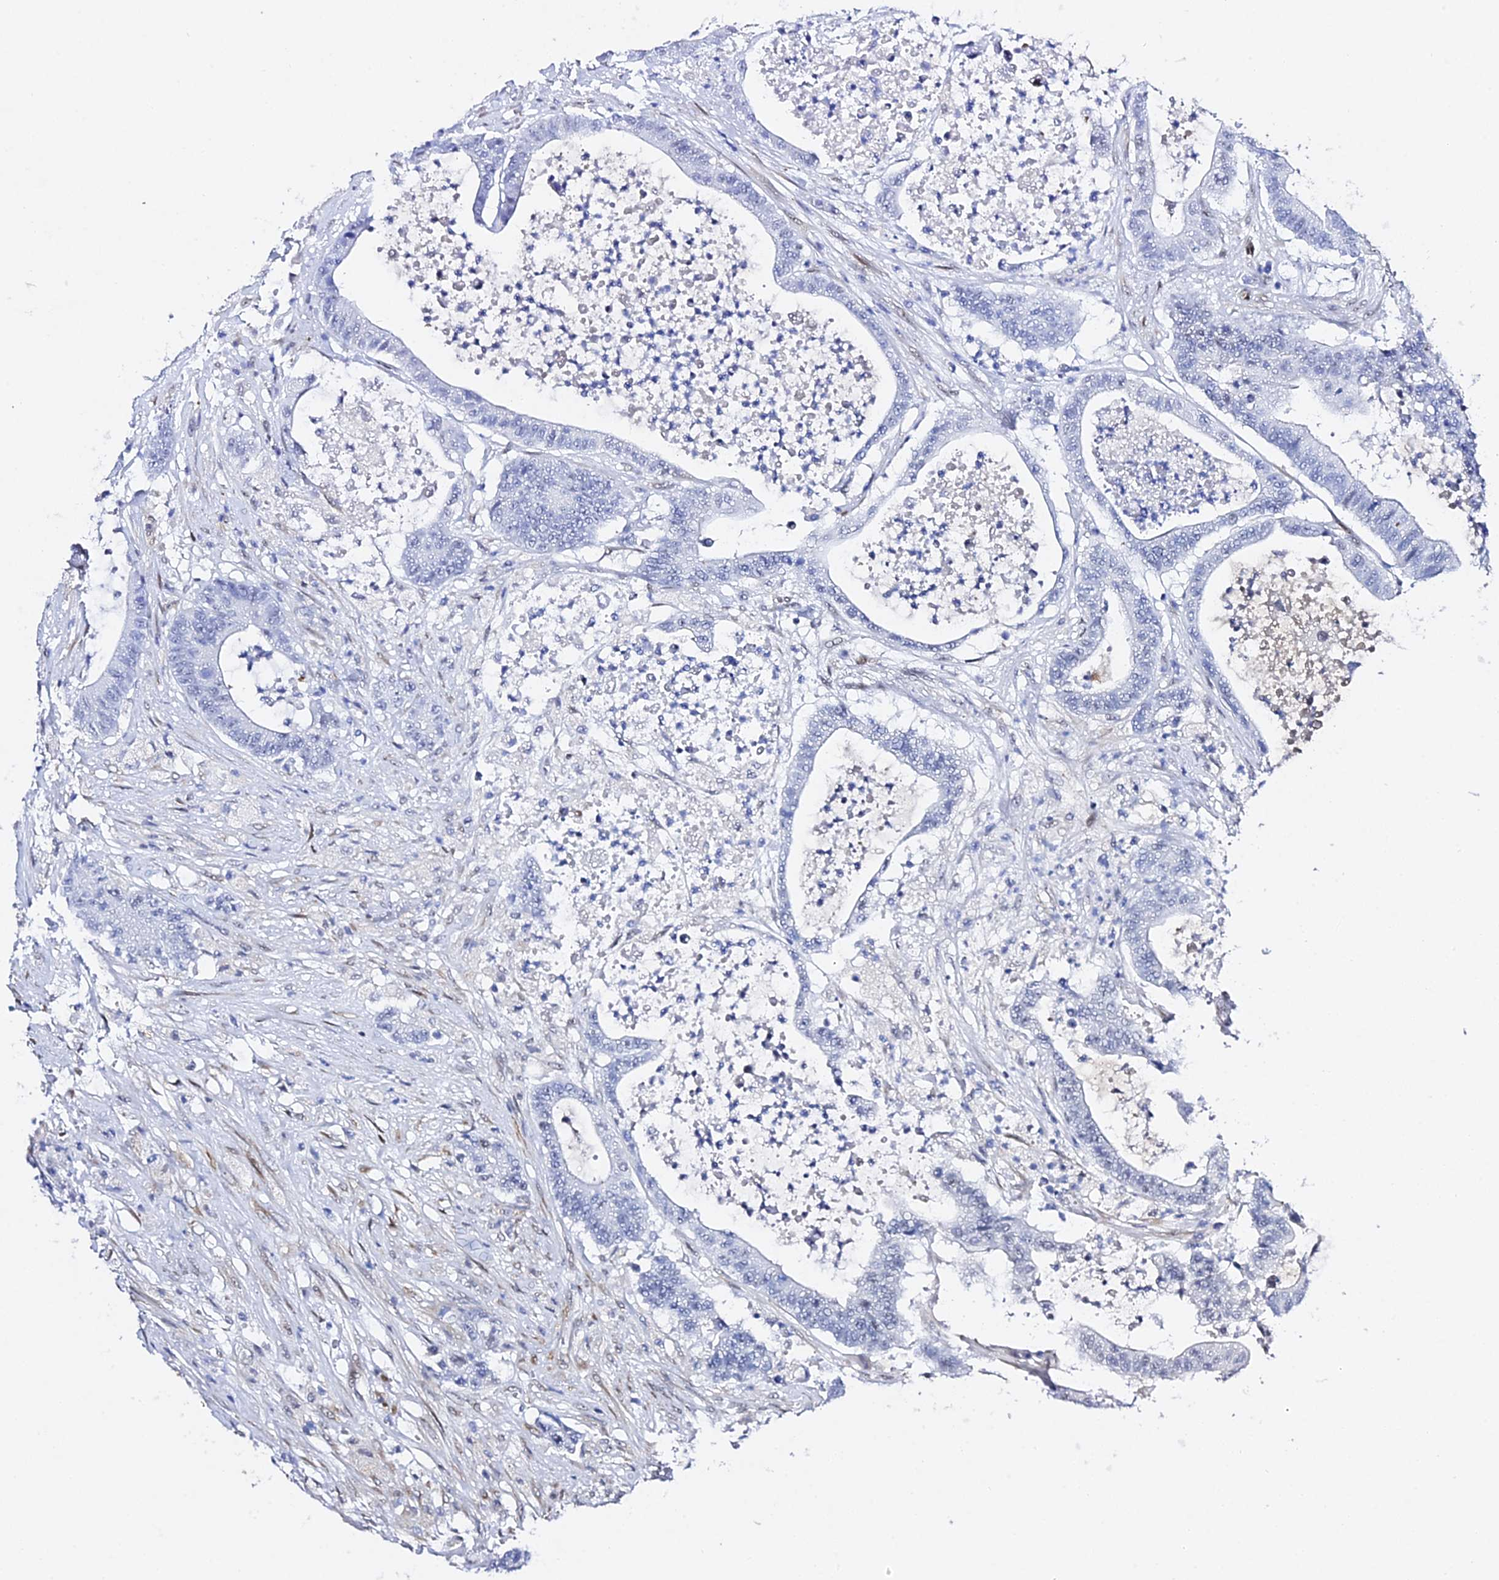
{"staining": {"intensity": "negative", "quantity": "none", "location": "none"}, "tissue": "colorectal cancer", "cell_type": "Tumor cells", "image_type": "cancer", "snomed": [{"axis": "morphology", "description": "Adenocarcinoma, NOS"}, {"axis": "topography", "description": "Colon"}], "caption": "Immunohistochemistry (IHC) image of neoplastic tissue: human colorectal cancer (adenocarcinoma) stained with DAB demonstrates no significant protein expression in tumor cells. (Brightfield microscopy of DAB IHC at high magnification).", "gene": "POFUT2", "patient": {"sex": "female", "age": 84}}